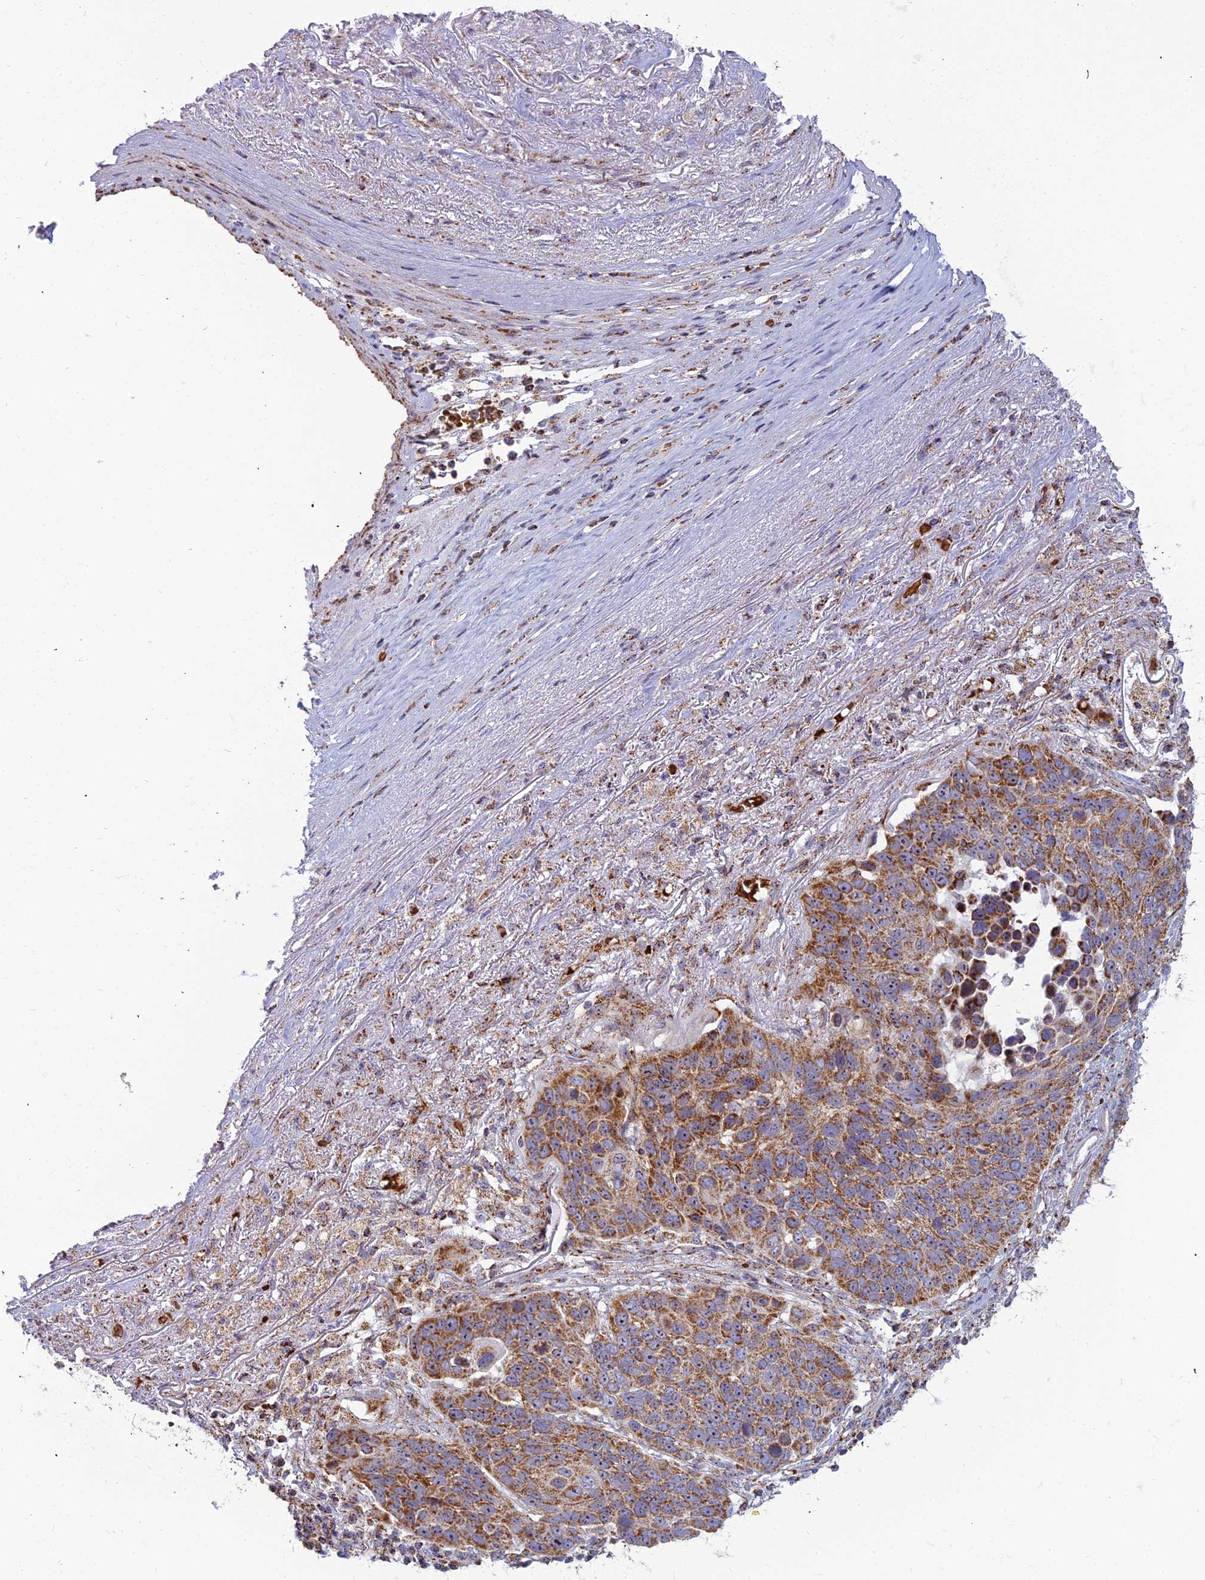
{"staining": {"intensity": "strong", "quantity": ">75%", "location": "cytoplasmic/membranous"}, "tissue": "lung cancer", "cell_type": "Tumor cells", "image_type": "cancer", "snomed": [{"axis": "morphology", "description": "Normal tissue, NOS"}, {"axis": "morphology", "description": "Squamous cell carcinoma, NOS"}, {"axis": "topography", "description": "Lymph node"}, {"axis": "topography", "description": "Lung"}], "caption": "Immunohistochemical staining of human lung squamous cell carcinoma displays strong cytoplasmic/membranous protein staining in about >75% of tumor cells.", "gene": "SLC35F4", "patient": {"sex": "male", "age": 66}}